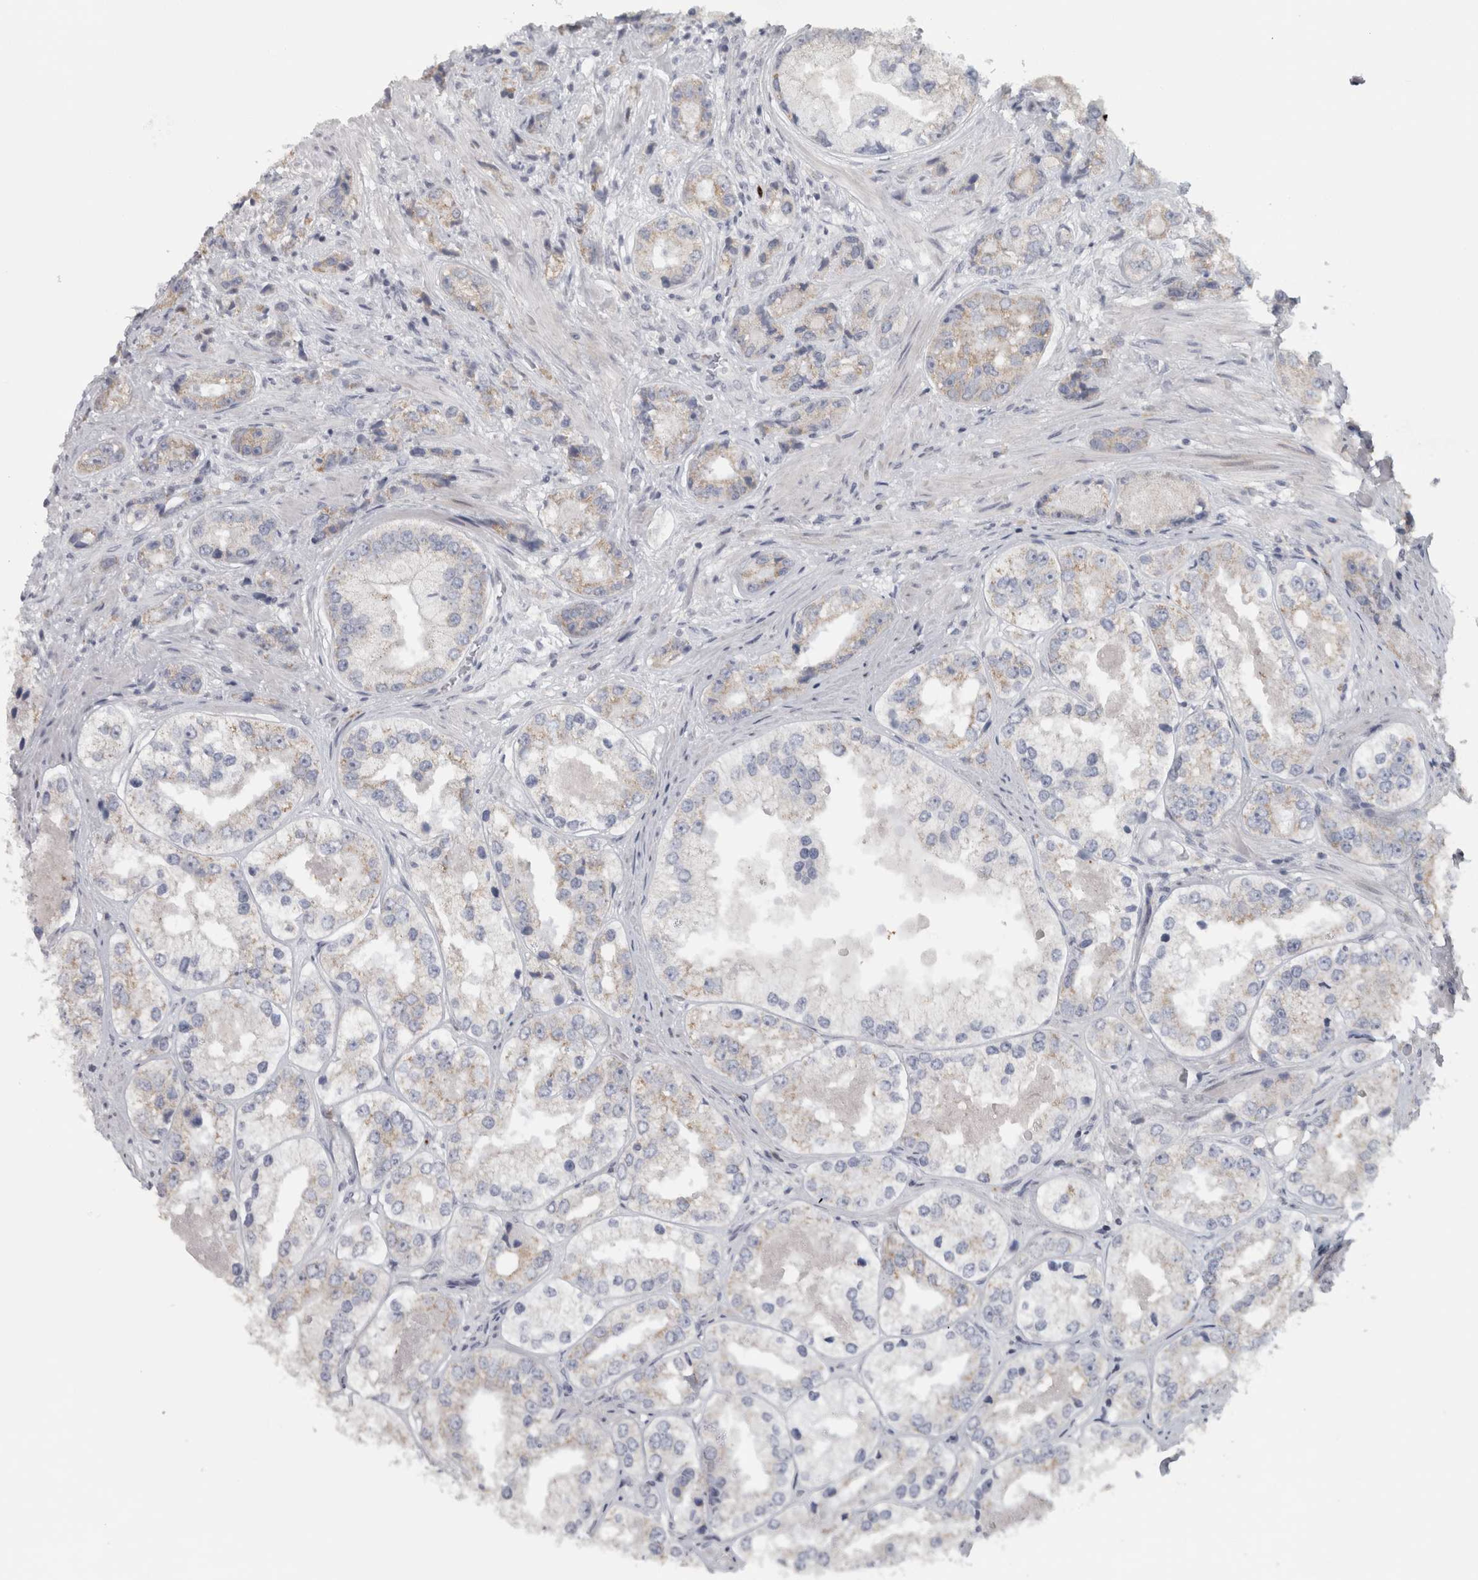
{"staining": {"intensity": "negative", "quantity": "none", "location": "none"}, "tissue": "prostate cancer", "cell_type": "Tumor cells", "image_type": "cancer", "snomed": [{"axis": "morphology", "description": "Adenocarcinoma, High grade"}, {"axis": "topography", "description": "Prostate"}], "caption": "The micrograph exhibits no staining of tumor cells in prostate cancer (high-grade adenocarcinoma).", "gene": "PTPRN2", "patient": {"sex": "male", "age": 61}}